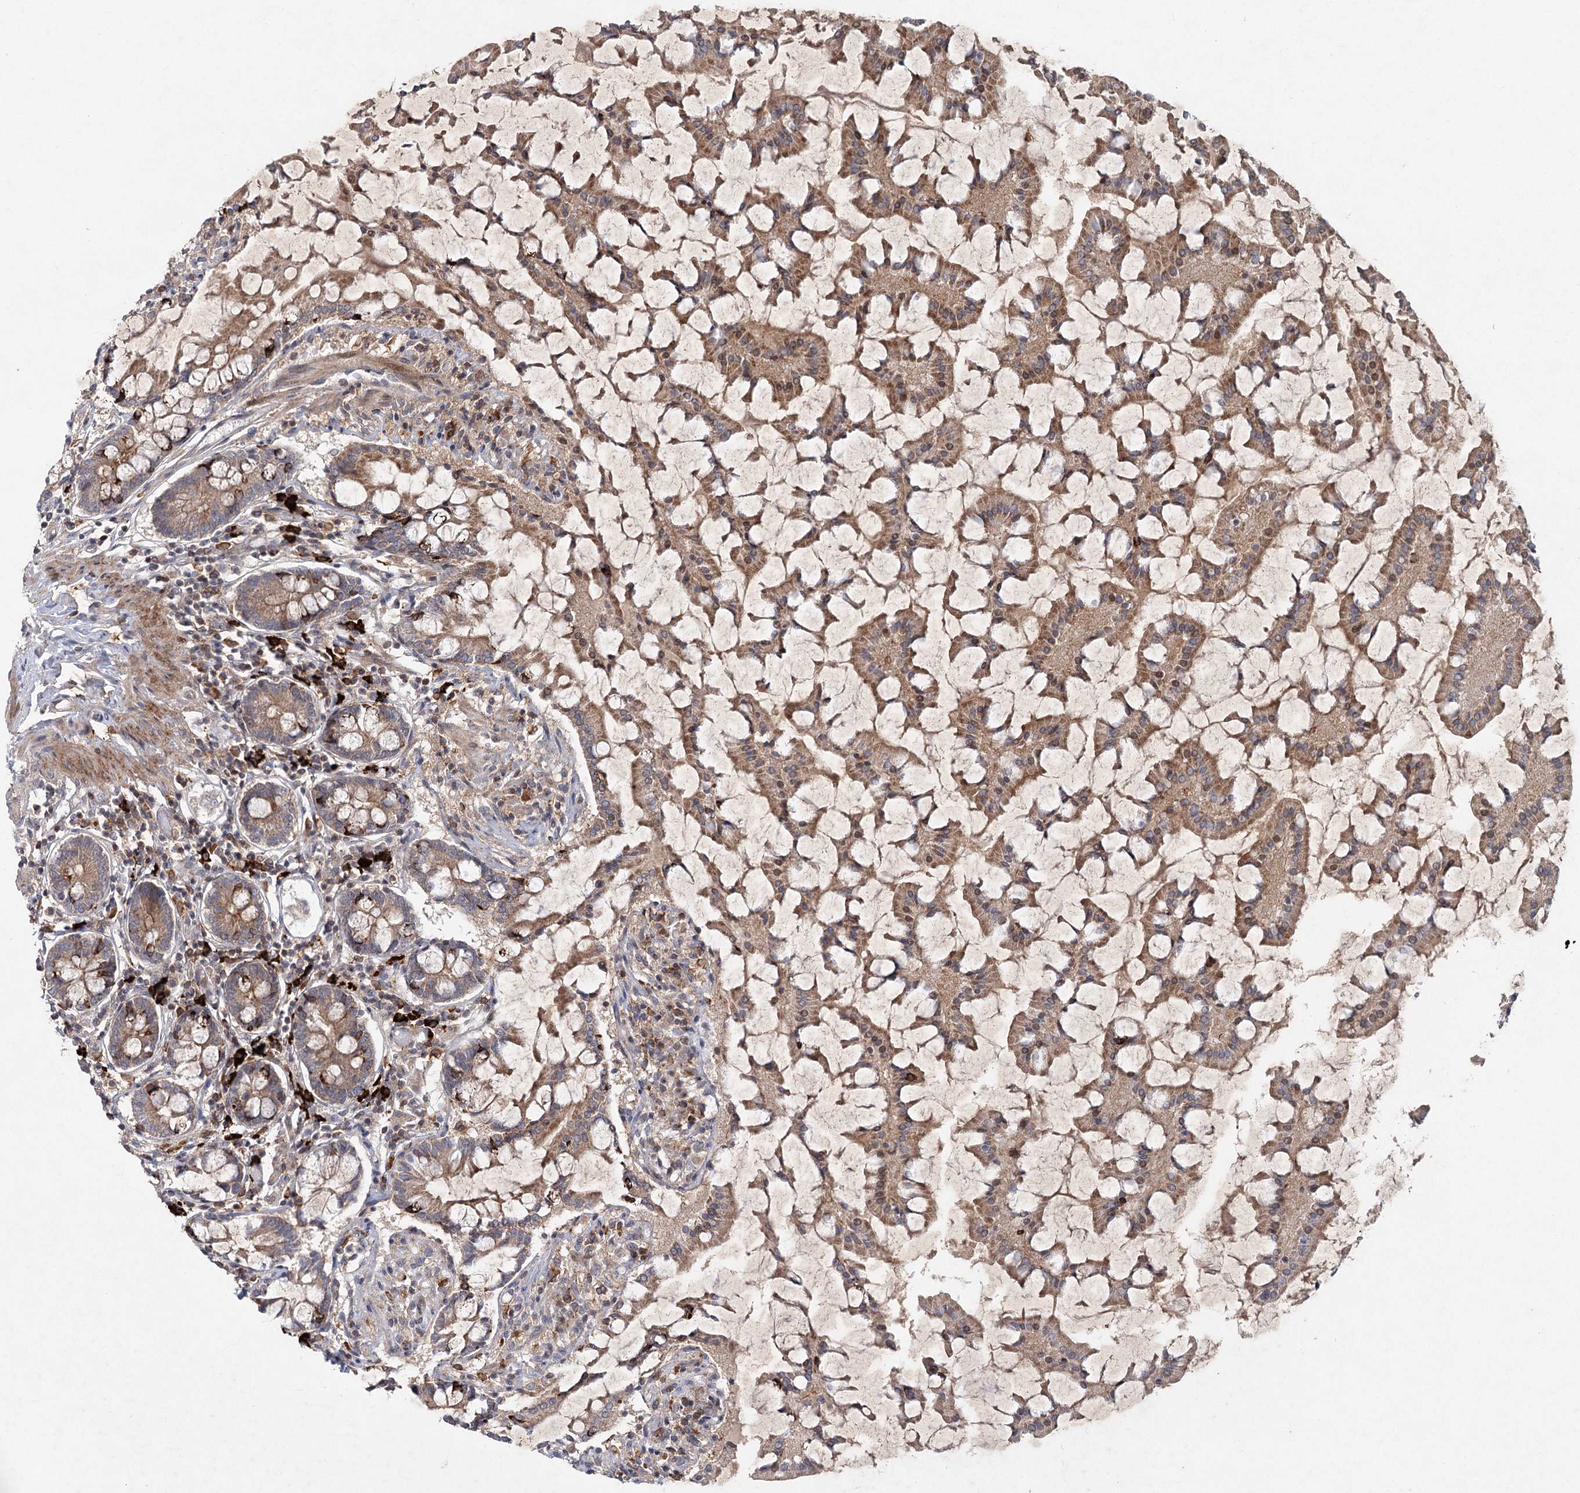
{"staining": {"intensity": "moderate", "quantity": ">75%", "location": "cytoplasmic/membranous"}, "tissue": "small intestine", "cell_type": "Glandular cells", "image_type": "normal", "snomed": [{"axis": "morphology", "description": "Normal tissue, NOS"}, {"axis": "topography", "description": "Small intestine"}], "caption": "The photomicrograph shows staining of normal small intestine, revealing moderate cytoplasmic/membranous protein staining (brown color) within glandular cells. (brown staining indicates protein expression, while blue staining denotes nuclei).", "gene": "MAP3K13", "patient": {"sex": "male", "age": 41}}